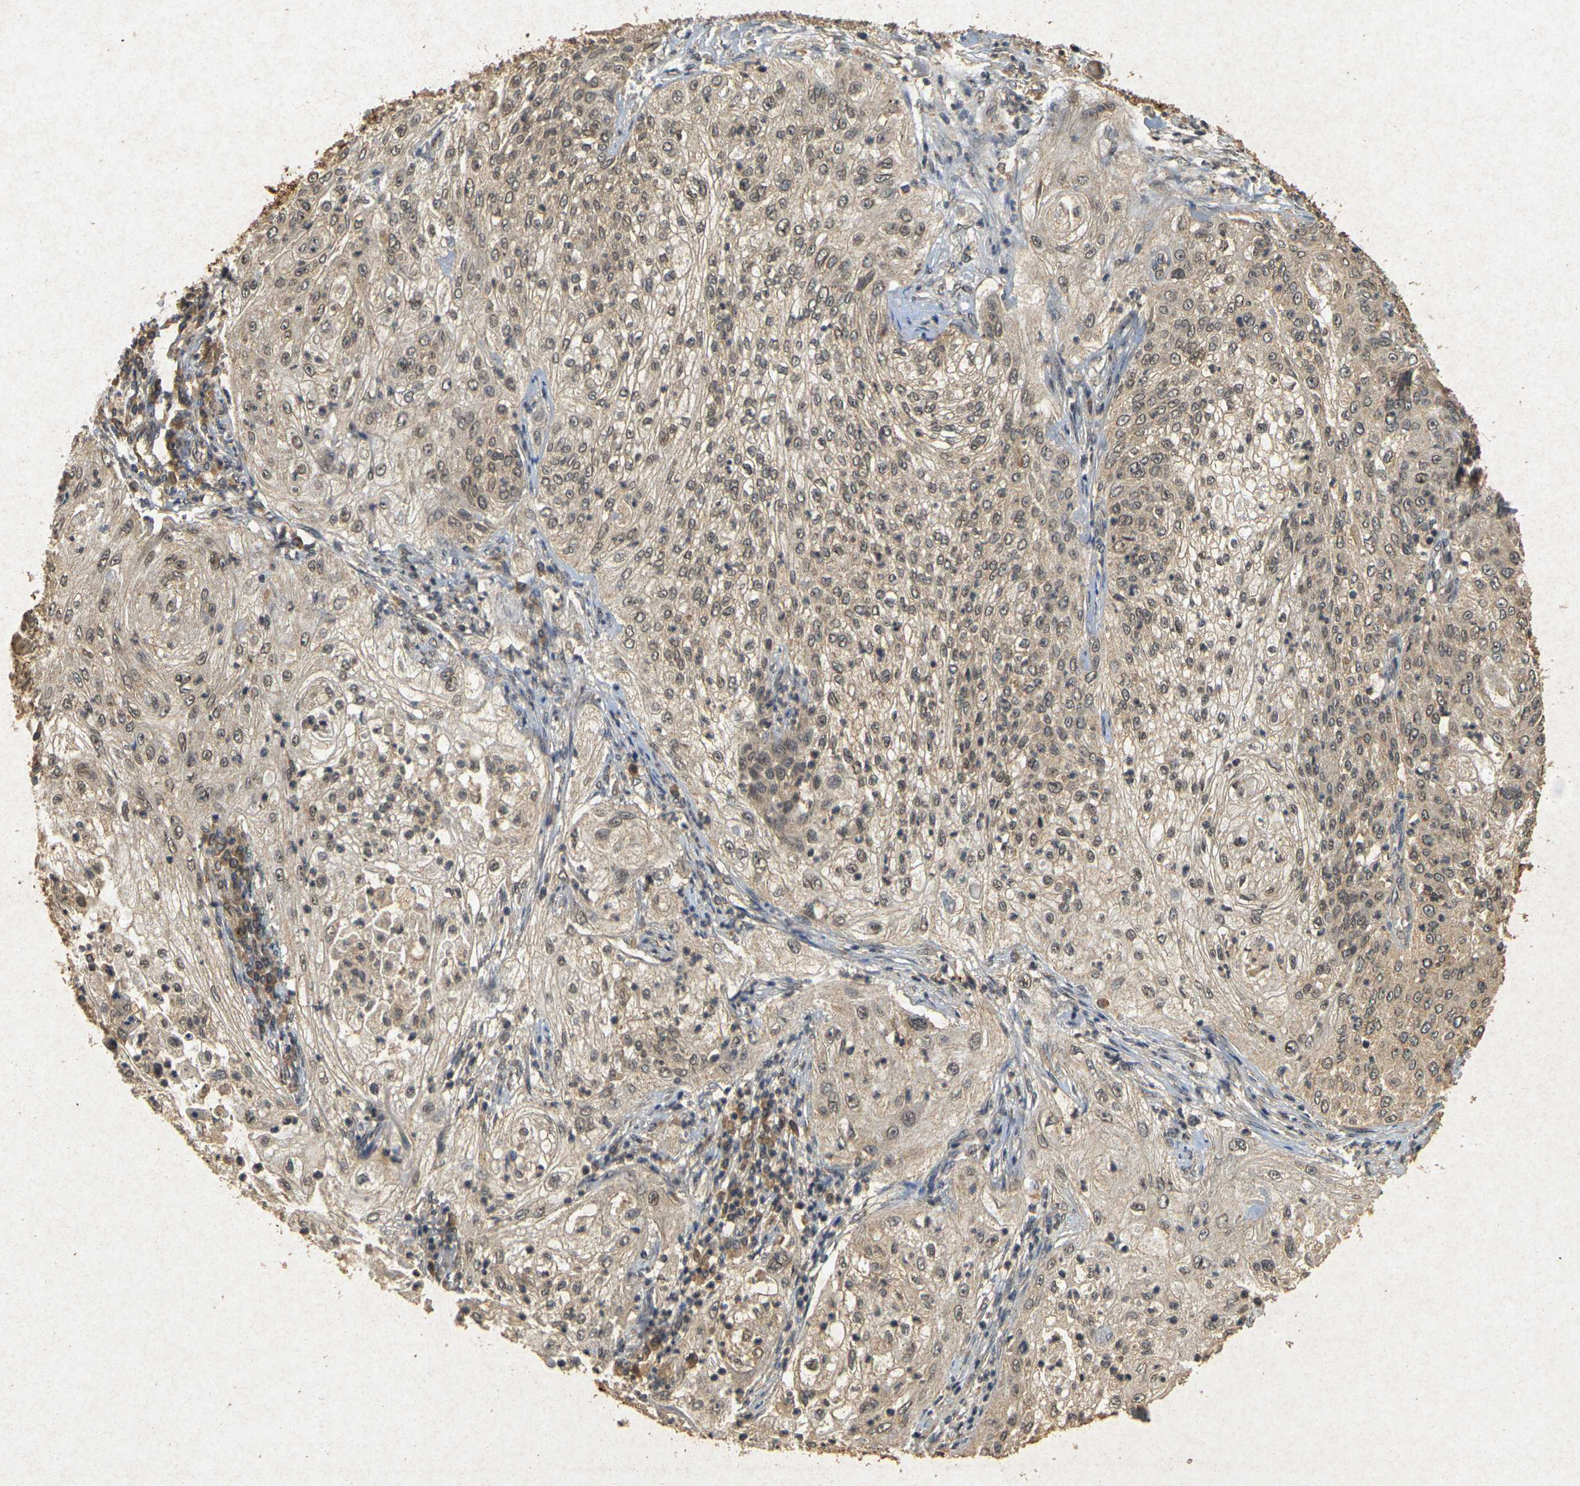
{"staining": {"intensity": "weak", "quantity": ">75%", "location": "cytoplasmic/membranous"}, "tissue": "lung cancer", "cell_type": "Tumor cells", "image_type": "cancer", "snomed": [{"axis": "morphology", "description": "Inflammation, NOS"}, {"axis": "morphology", "description": "Squamous cell carcinoma, NOS"}, {"axis": "topography", "description": "Lymph node"}, {"axis": "topography", "description": "Soft tissue"}, {"axis": "topography", "description": "Lung"}], "caption": "Protein expression analysis of lung cancer demonstrates weak cytoplasmic/membranous staining in approximately >75% of tumor cells.", "gene": "ERN1", "patient": {"sex": "male", "age": 66}}